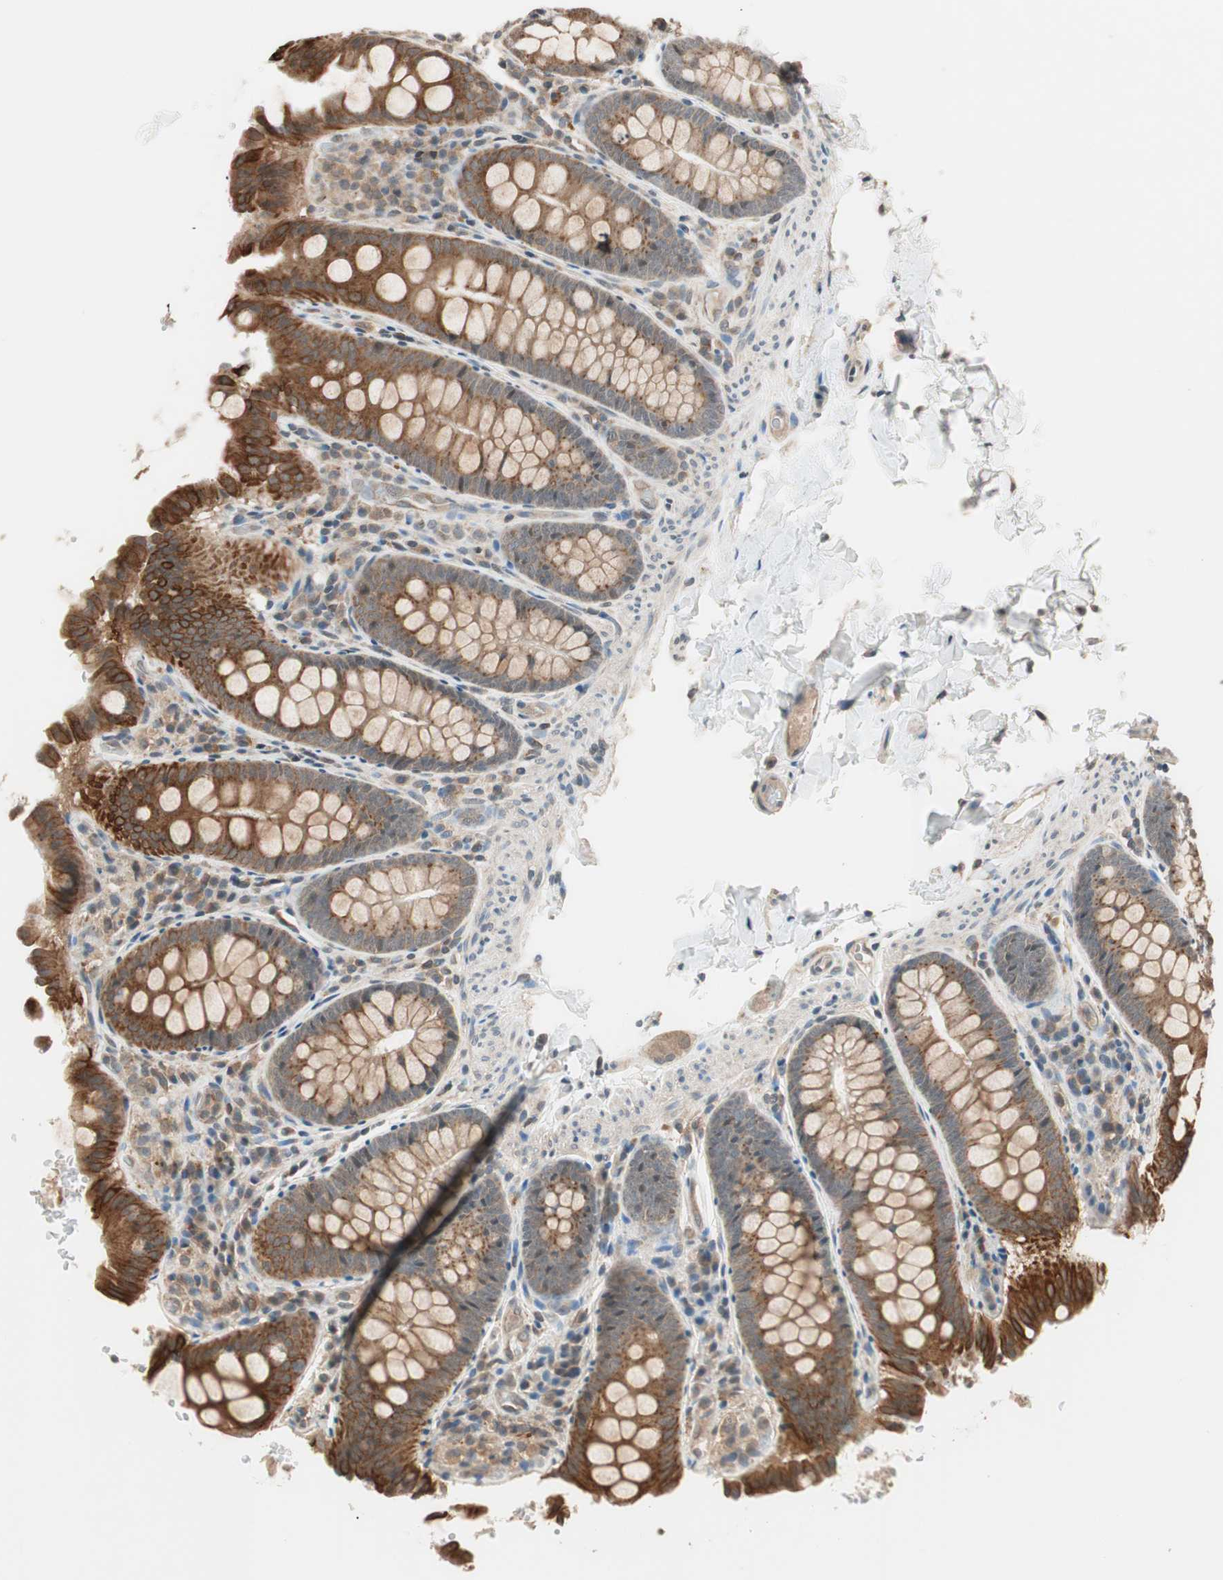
{"staining": {"intensity": "weak", "quantity": ">75%", "location": "cytoplasmic/membranous"}, "tissue": "colon", "cell_type": "Endothelial cells", "image_type": "normal", "snomed": [{"axis": "morphology", "description": "Normal tissue, NOS"}, {"axis": "topography", "description": "Colon"}], "caption": "Immunohistochemical staining of unremarkable human colon displays low levels of weak cytoplasmic/membranous expression in approximately >75% of endothelial cells.", "gene": "TRIM21", "patient": {"sex": "female", "age": 61}}